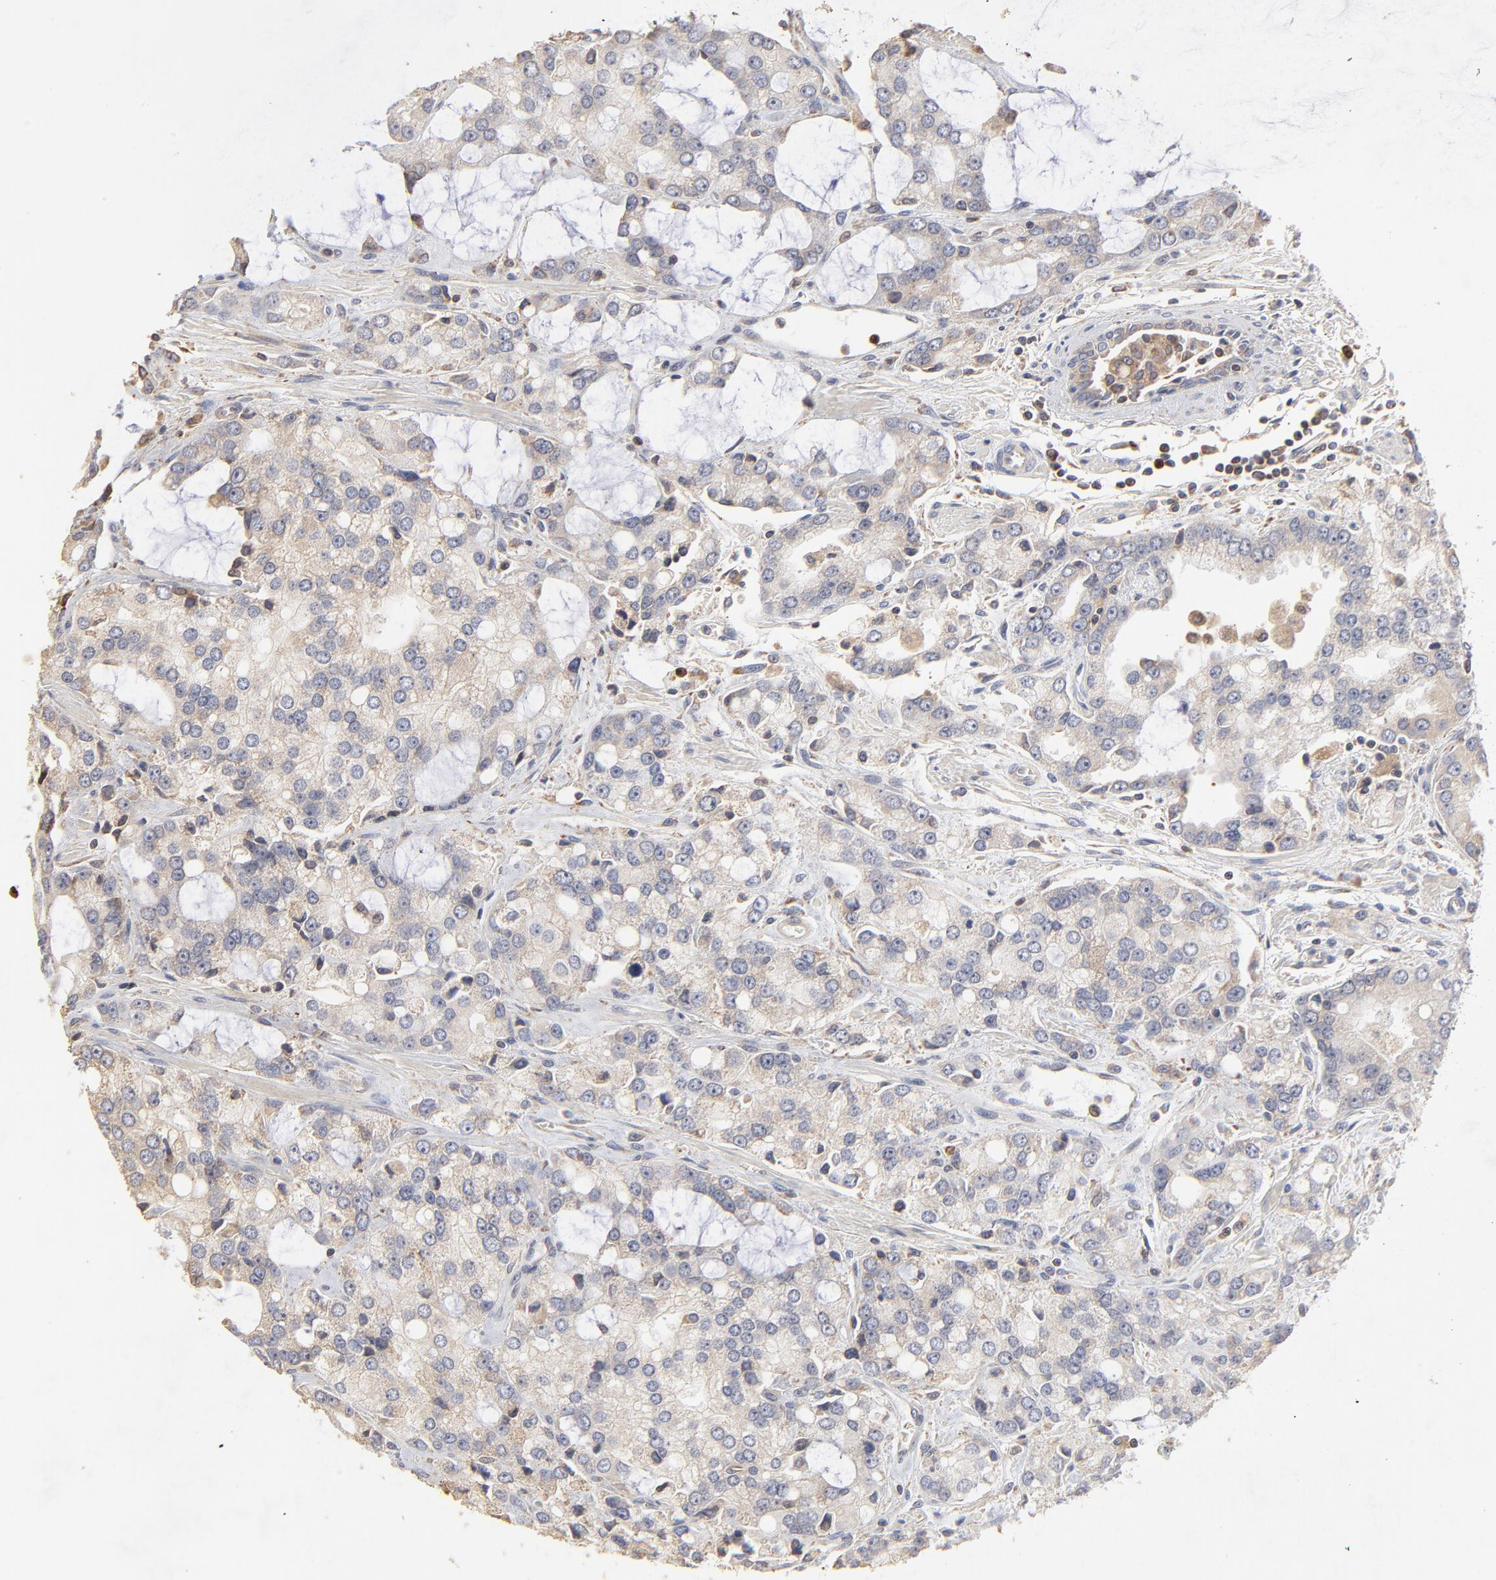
{"staining": {"intensity": "weak", "quantity": ">75%", "location": "cytoplasmic/membranous"}, "tissue": "prostate cancer", "cell_type": "Tumor cells", "image_type": "cancer", "snomed": [{"axis": "morphology", "description": "Adenocarcinoma, High grade"}, {"axis": "topography", "description": "Prostate"}], "caption": "Prostate cancer (adenocarcinoma (high-grade)) stained with a brown dye demonstrates weak cytoplasmic/membranous positive positivity in approximately >75% of tumor cells.", "gene": "RNF213", "patient": {"sex": "male", "age": 67}}